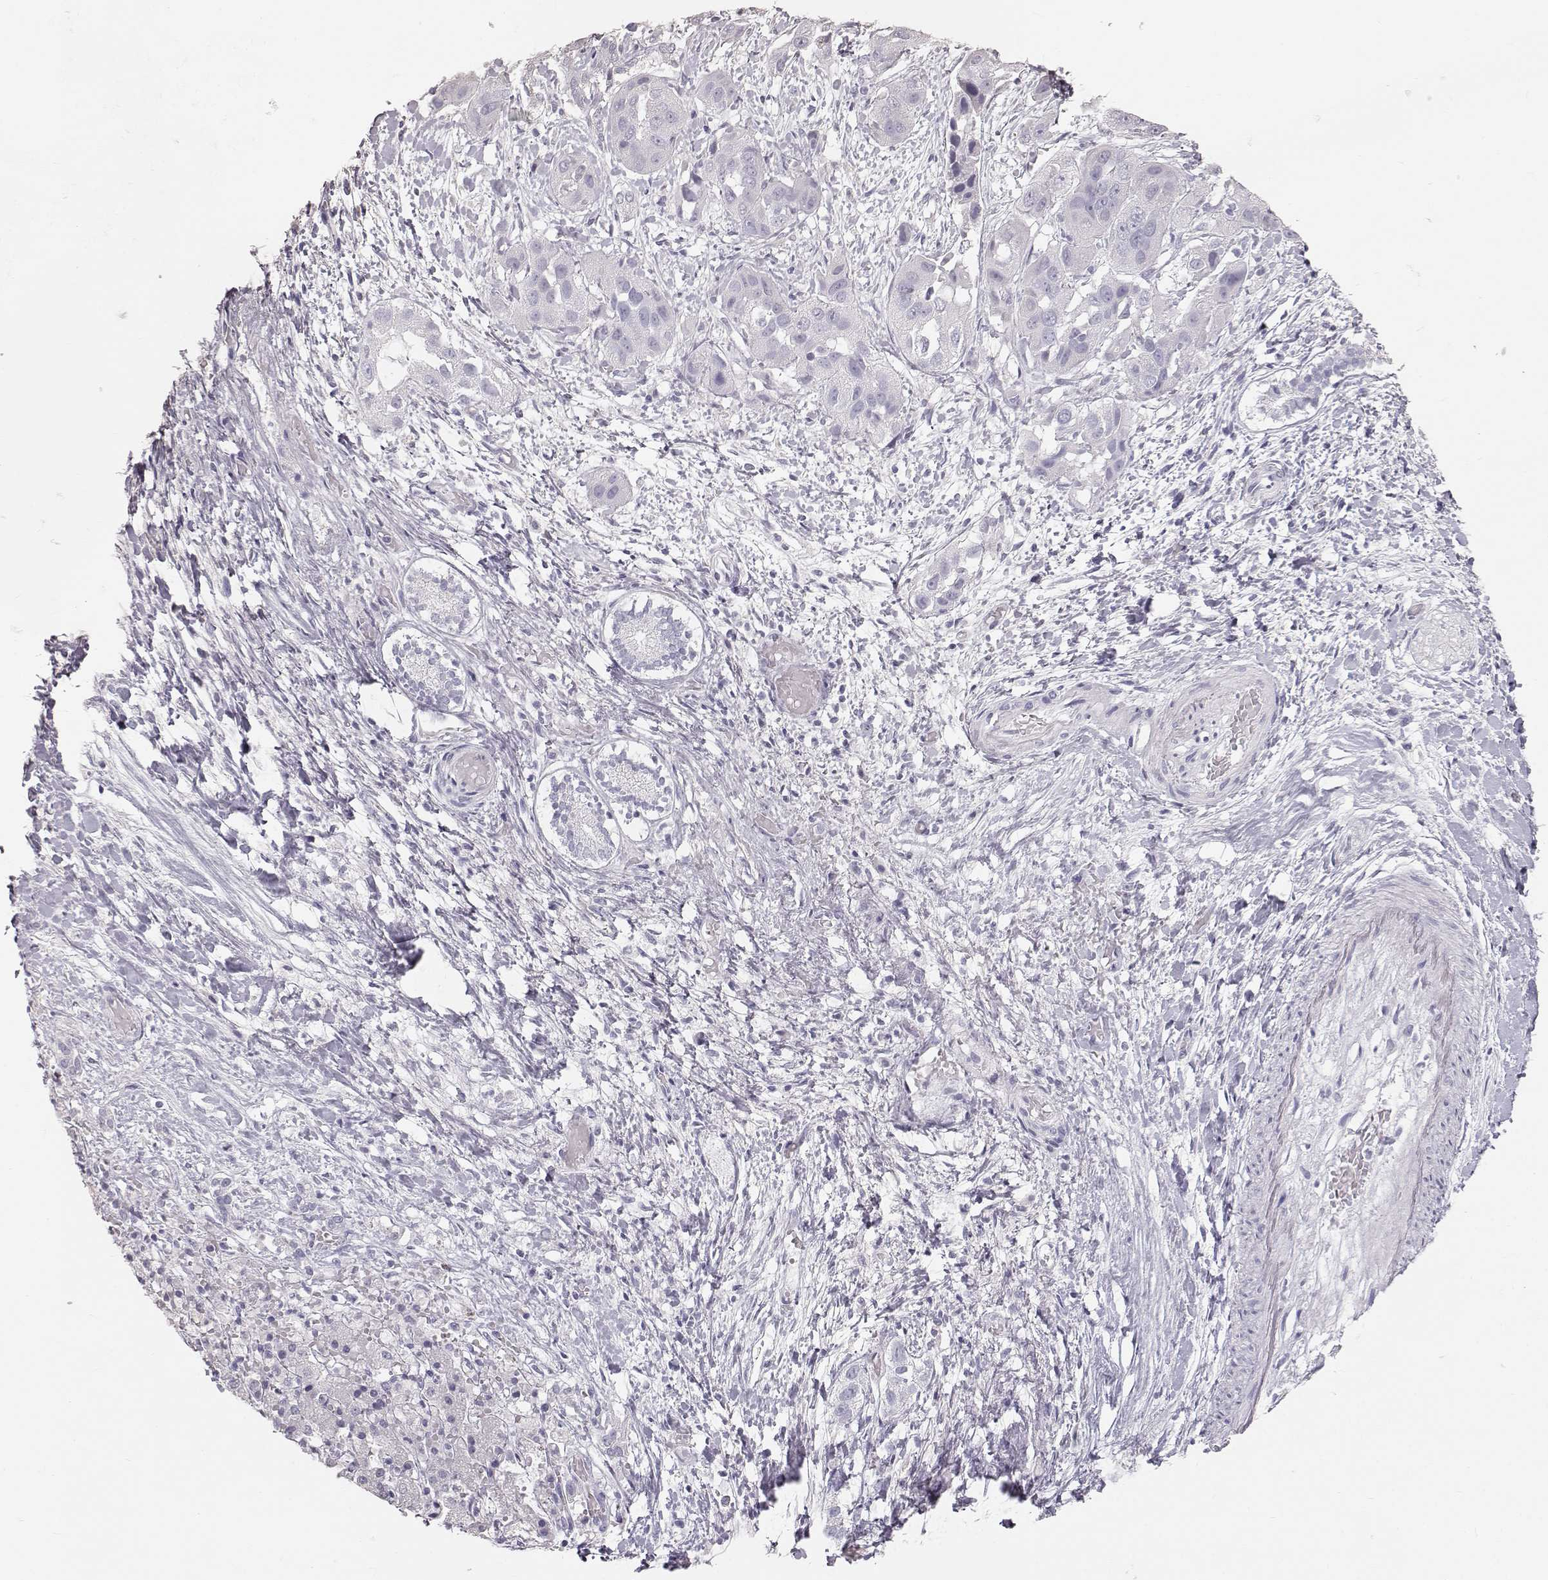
{"staining": {"intensity": "negative", "quantity": "none", "location": "none"}, "tissue": "liver cancer", "cell_type": "Tumor cells", "image_type": "cancer", "snomed": [{"axis": "morphology", "description": "Cholangiocarcinoma"}, {"axis": "topography", "description": "Liver"}], "caption": "IHC of cholangiocarcinoma (liver) reveals no positivity in tumor cells. (Immunohistochemistry, brightfield microscopy, high magnification).", "gene": "KRT33A", "patient": {"sex": "female", "age": 52}}